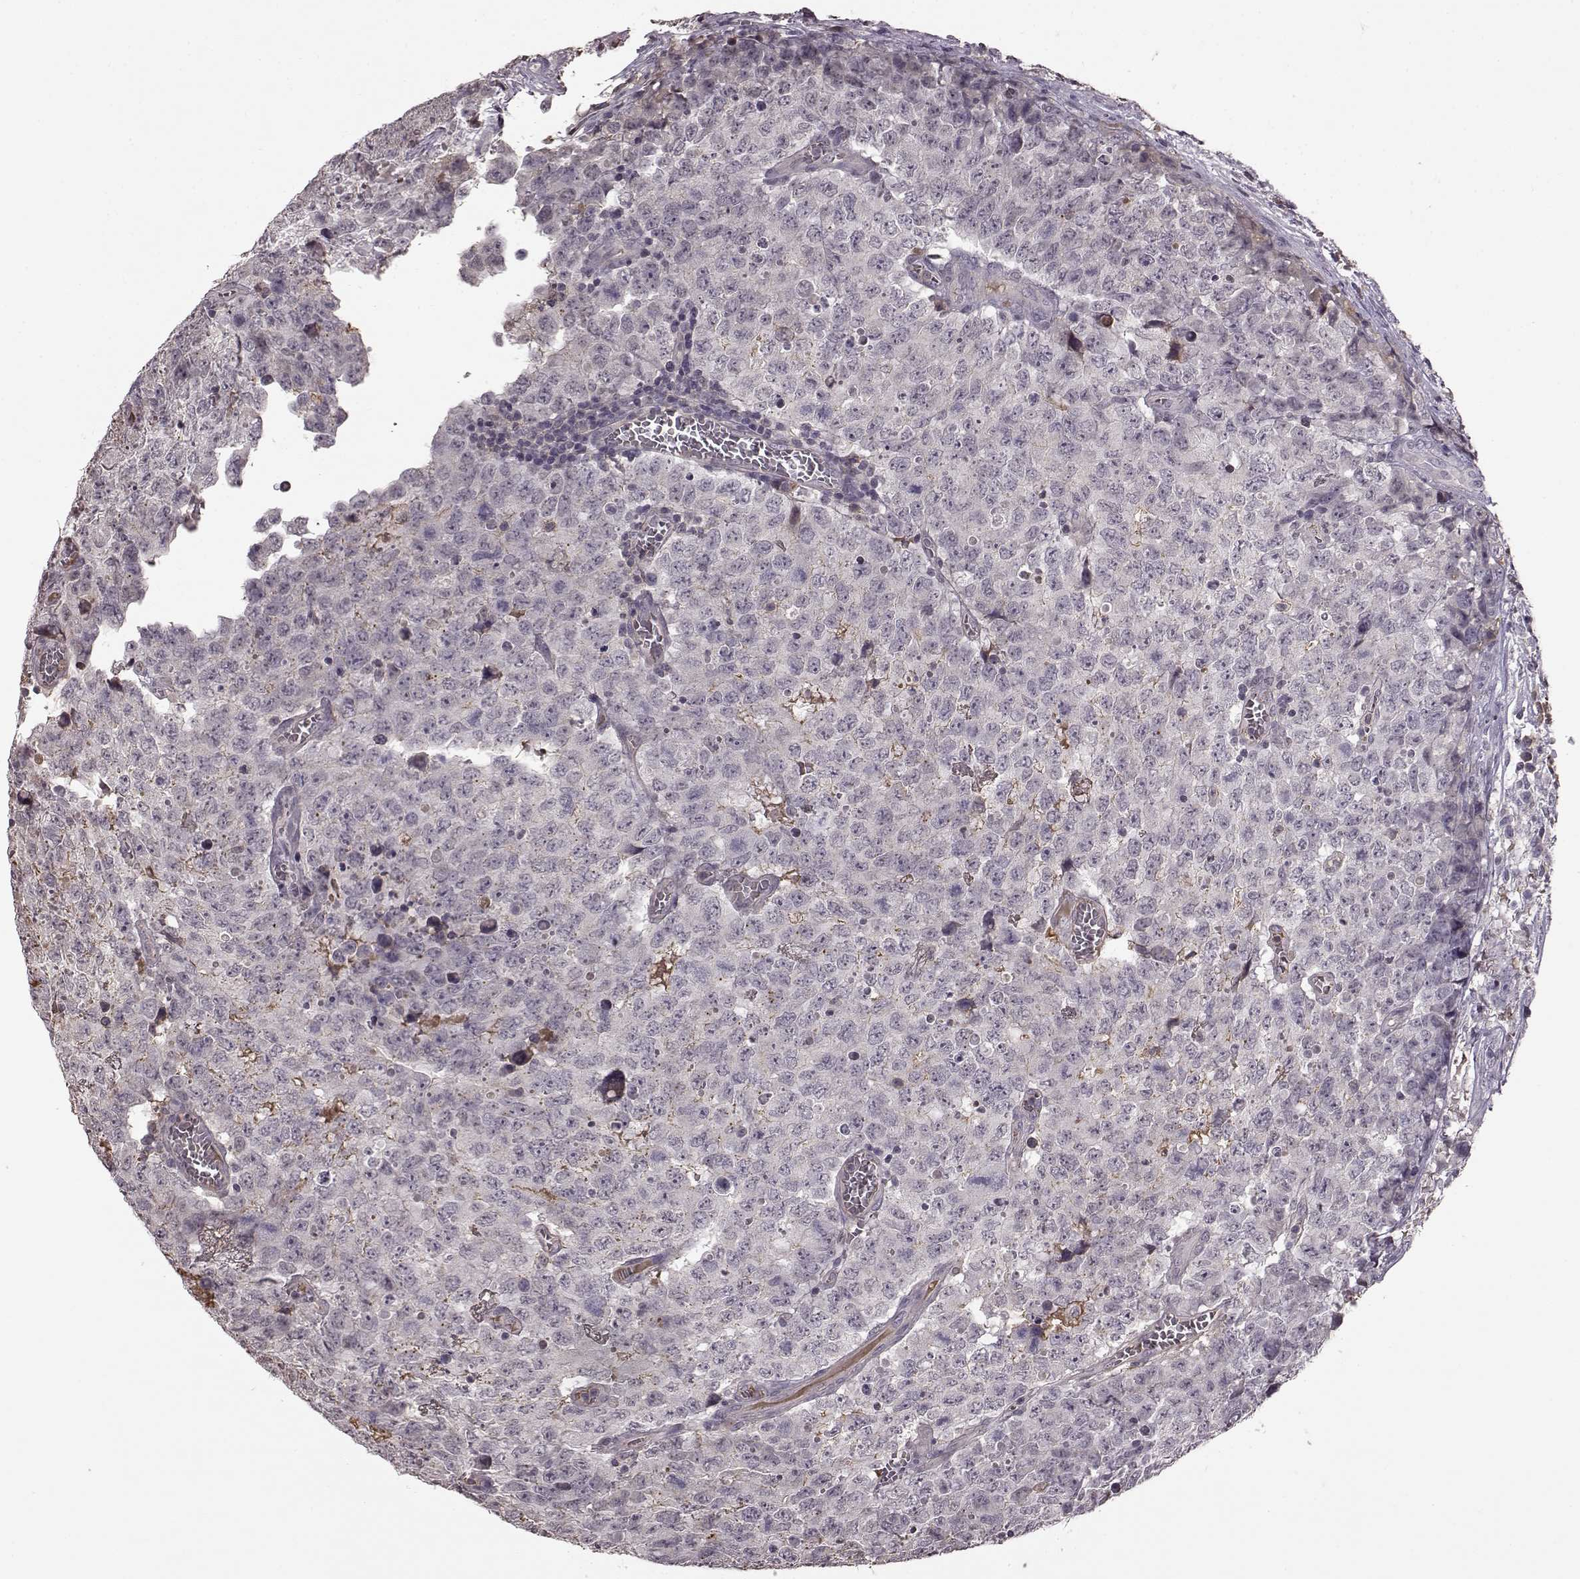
{"staining": {"intensity": "negative", "quantity": "none", "location": "none"}, "tissue": "testis cancer", "cell_type": "Tumor cells", "image_type": "cancer", "snomed": [{"axis": "morphology", "description": "Carcinoma, Embryonal, NOS"}, {"axis": "topography", "description": "Testis"}], "caption": "Immunohistochemistry (IHC) of human testis embryonal carcinoma reveals no staining in tumor cells. The staining is performed using DAB (3,3'-diaminobenzidine) brown chromogen with nuclei counter-stained in using hematoxylin.", "gene": "NRL", "patient": {"sex": "male", "age": 23}}